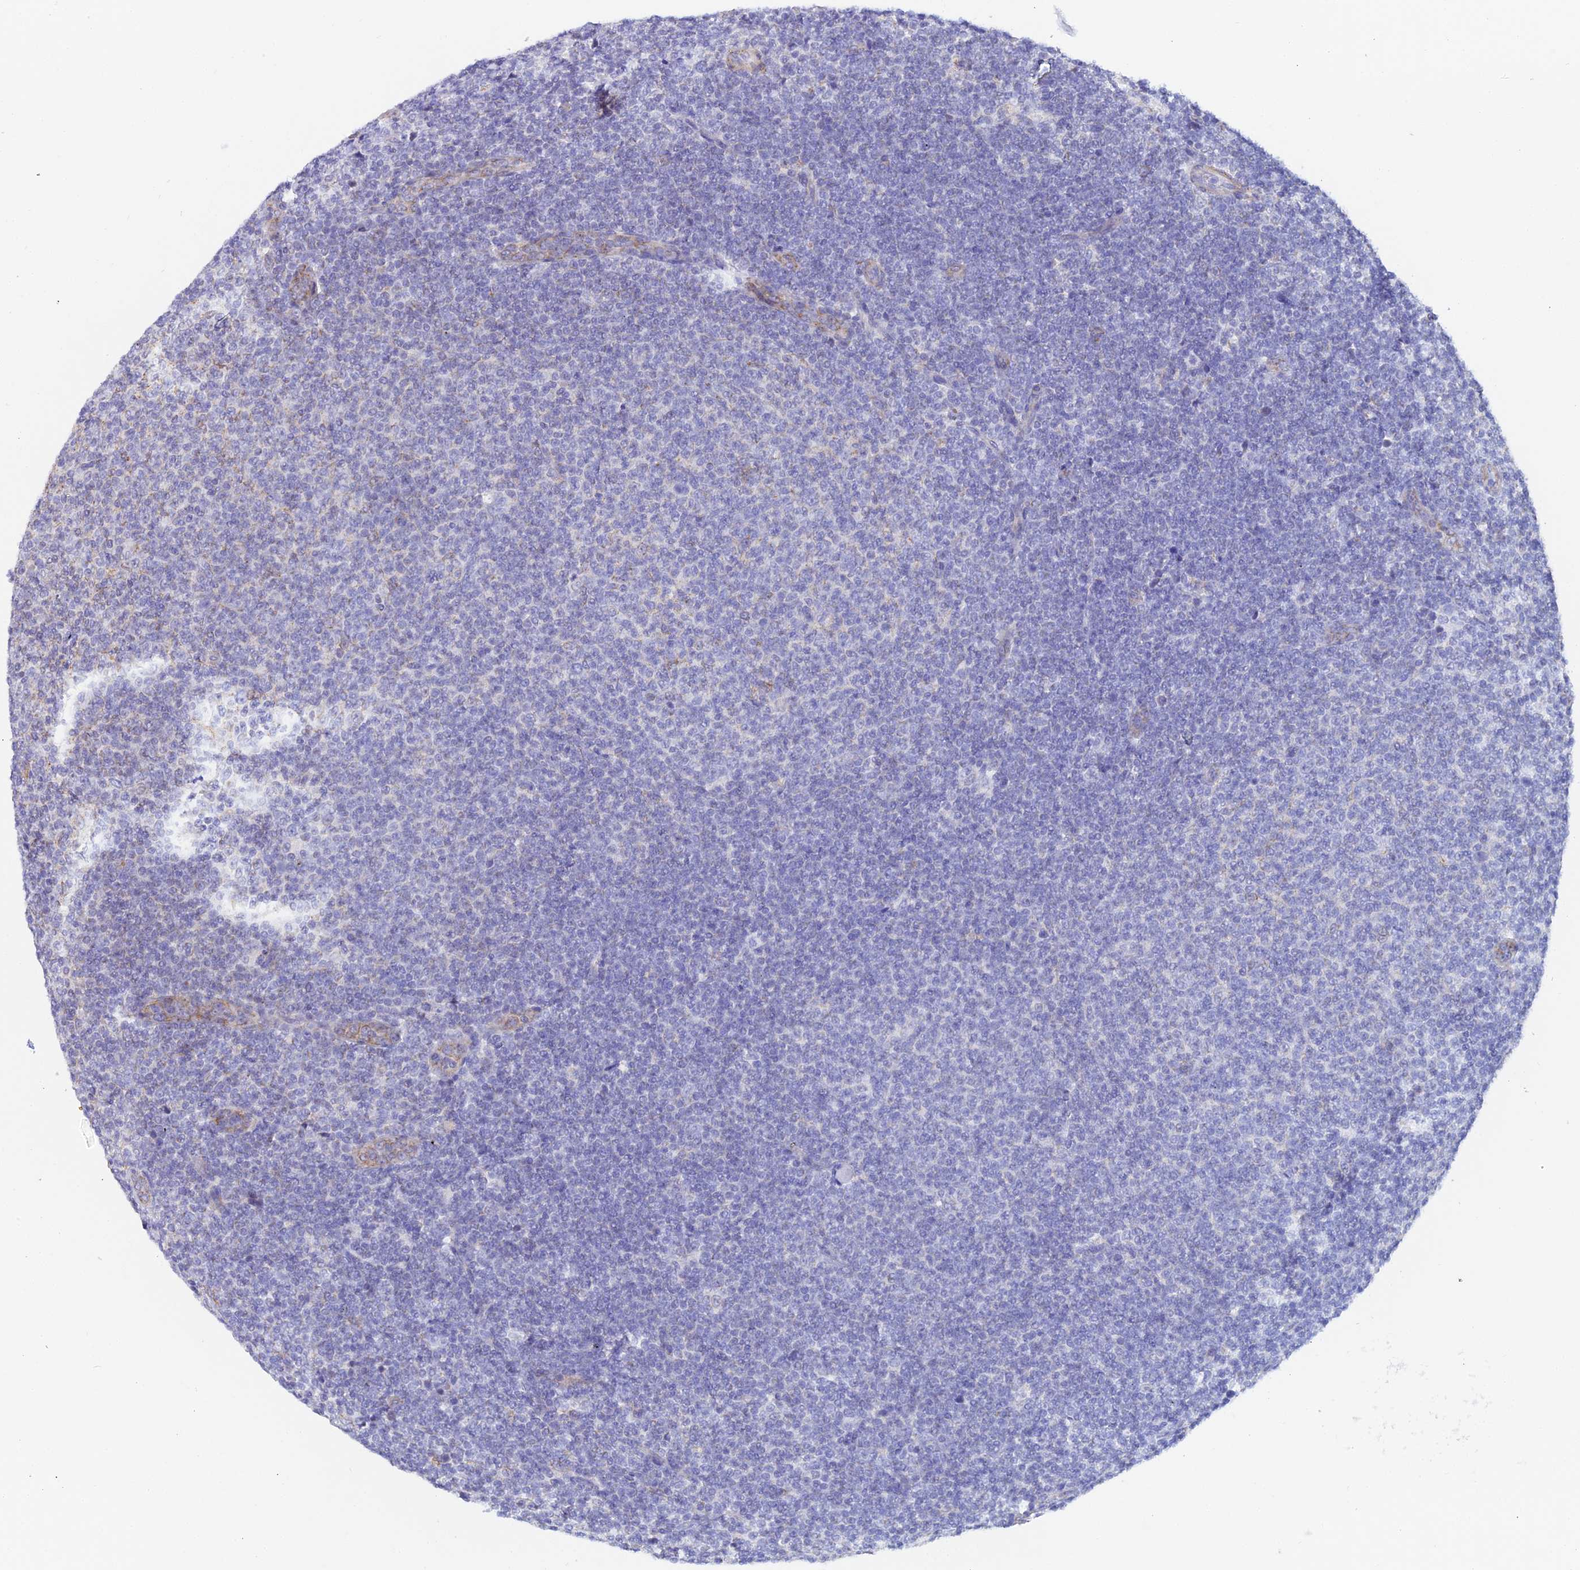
{"staining": {"intensity": "negative", "quantity": "none", "location": "none"}, "tissue": "lymphoma", "cell_type": "Tumor cells", "image_type": "cancer", "snomed": [{"axis": "morphology", "description": "Malignant lymphoma, non-Hodgkin's type, Low grade"}, {"axis": "topography", "description": "Lymph node"}], "caption": "Immunohistochemistry of low-grade malignant lymphoma, non-Hodgkin's type exhibits no positivity in tumor cells. (DAB IHC, high magnification).", "gene": "ACOT2", "patient": {"sex": "male", "age": 66}}